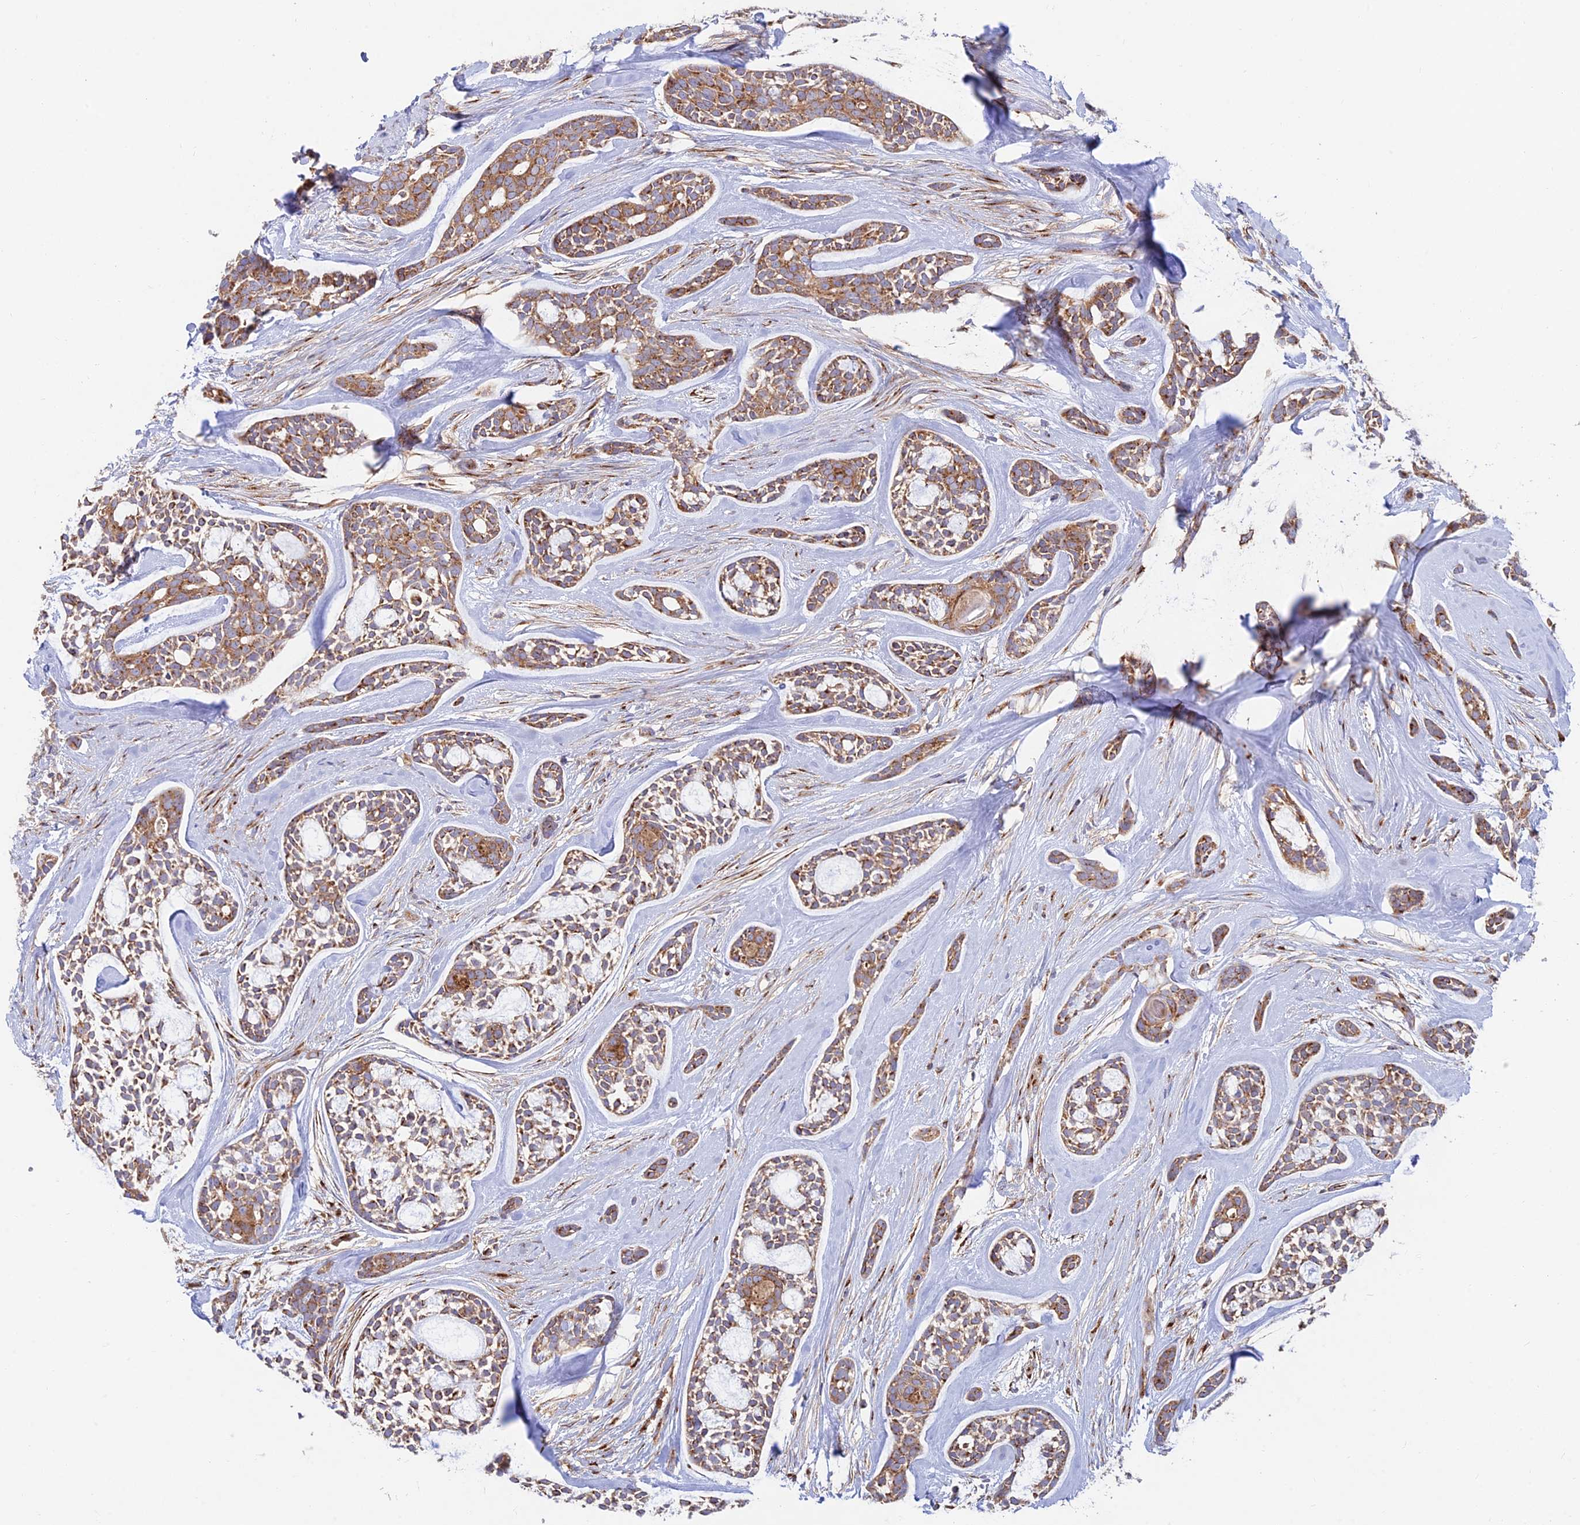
{"staining": {"intensity": "moderate", "quantity": ">75%", "location": "cytoplasmic/membranous"}, "tissue": "head and neck cancer", "cell_type": "Tumor cells", "image_type": "cancer", "snomed": [{"axis": "morphology", "description": "Adenocarcinoma, NOS"}, {"axis": "topography", "description": "Subcutis"}, {"axis": "topography", "description": "Head-Neck"}], "caption": "Human head and neck cancer (adenocarcinoma) stained with a brown dye demonstrates moderate cytoplasmic/membranous positive staining in approximately >75% of tumor cells.", "gene": "GOLGA3", "patient": {"sex": "female", "age": 73}}